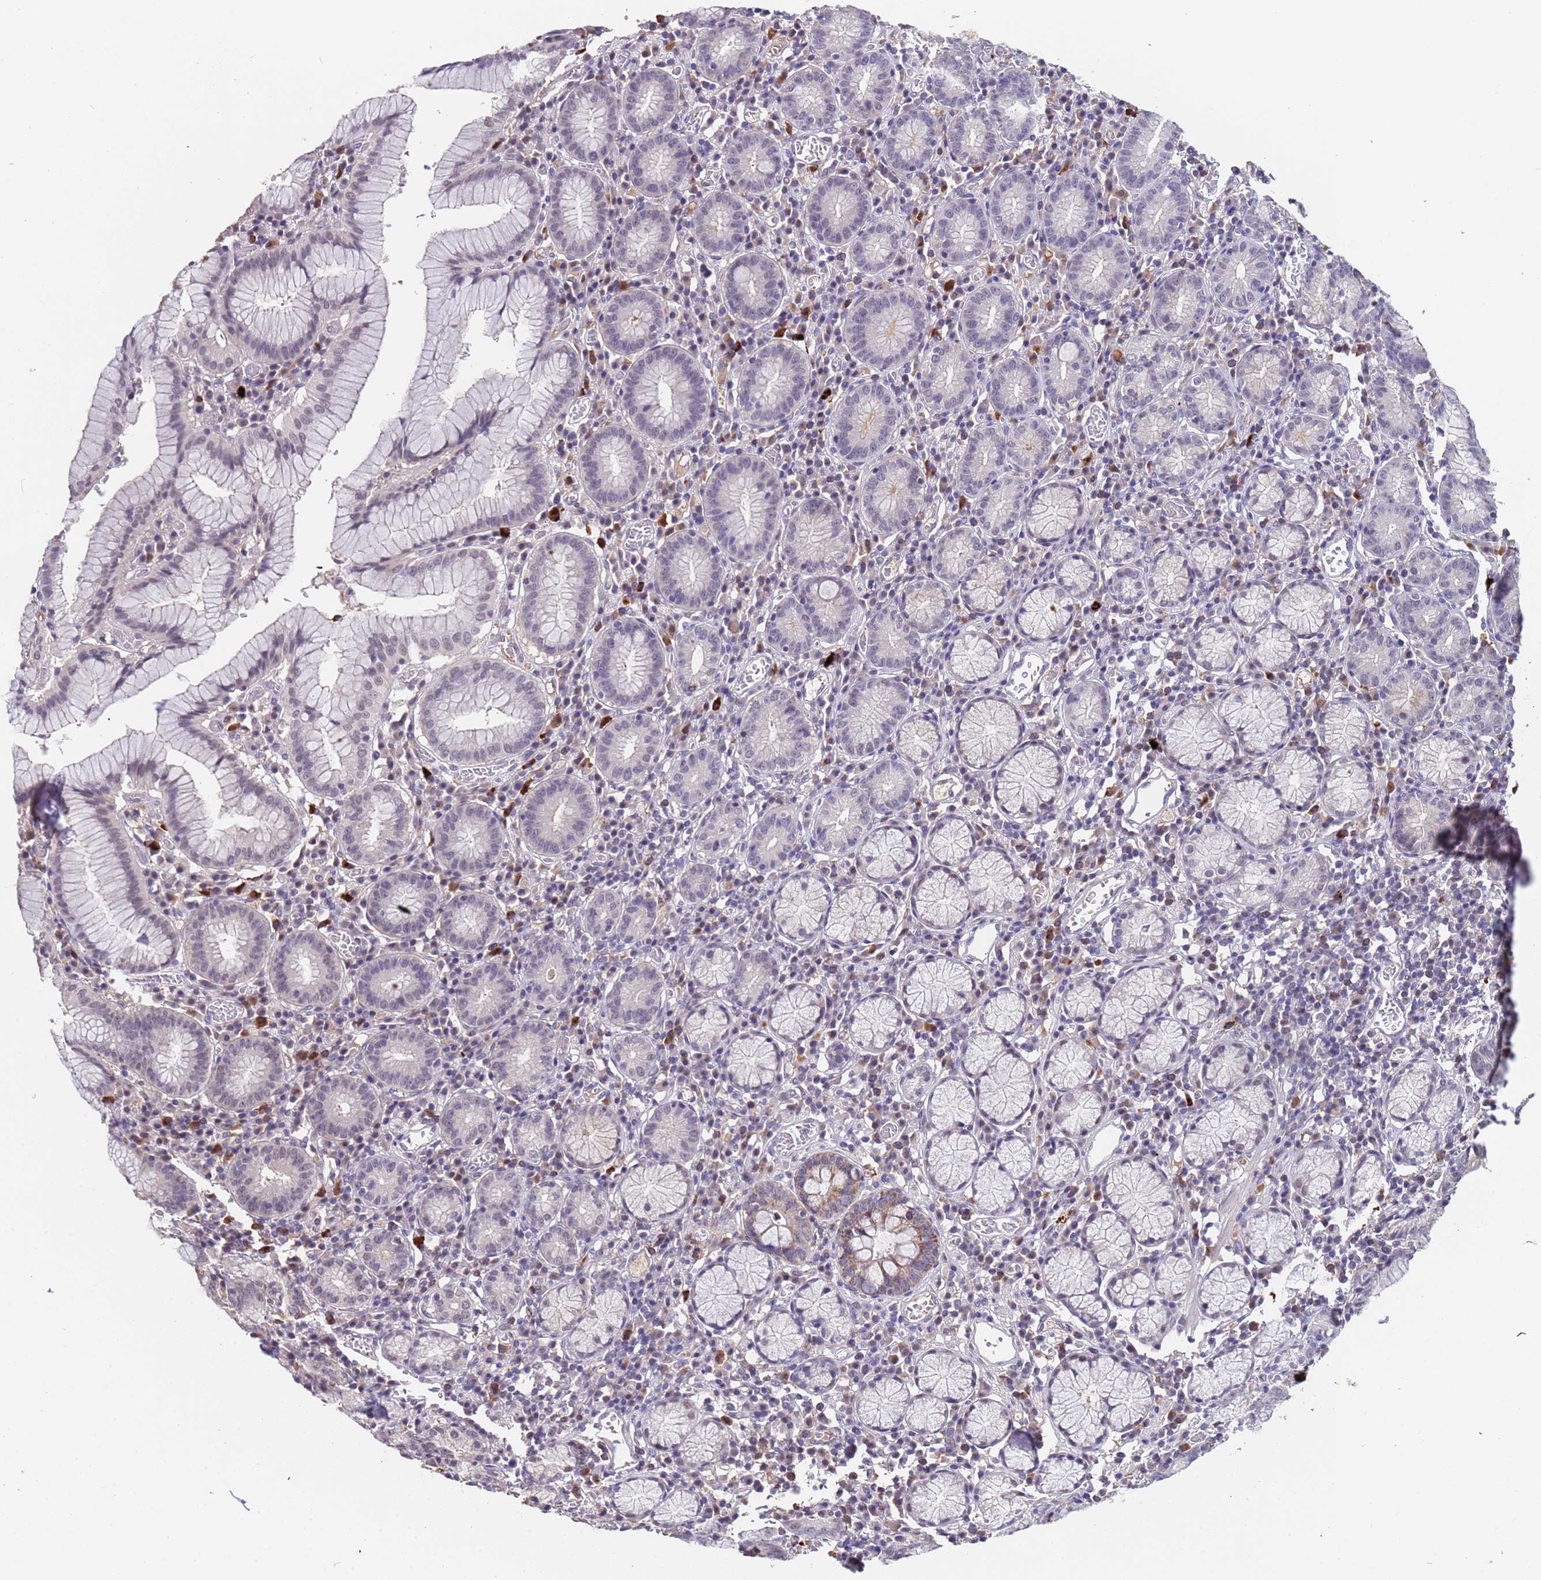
{"staining": {"intensity": "weak", "quantity": "<25%", "location": "nuclear"}, "tissue": "stomach", "cell_type": "Glandular cells", "image_type": "normal", "snomed": [{"axis": "morphology", "description": "Normal tissue, NOS"}, {"axis": "topography", "description": "Stomach"}], "caption": "IHC micrograph of normal stomach: human stomach stained with DAB (3,3'-diaminobenzidine) displays no significant protein staining in glandular cells.", "gene": "ZNF248", "patient": {"sex": "male", "age": 55}}